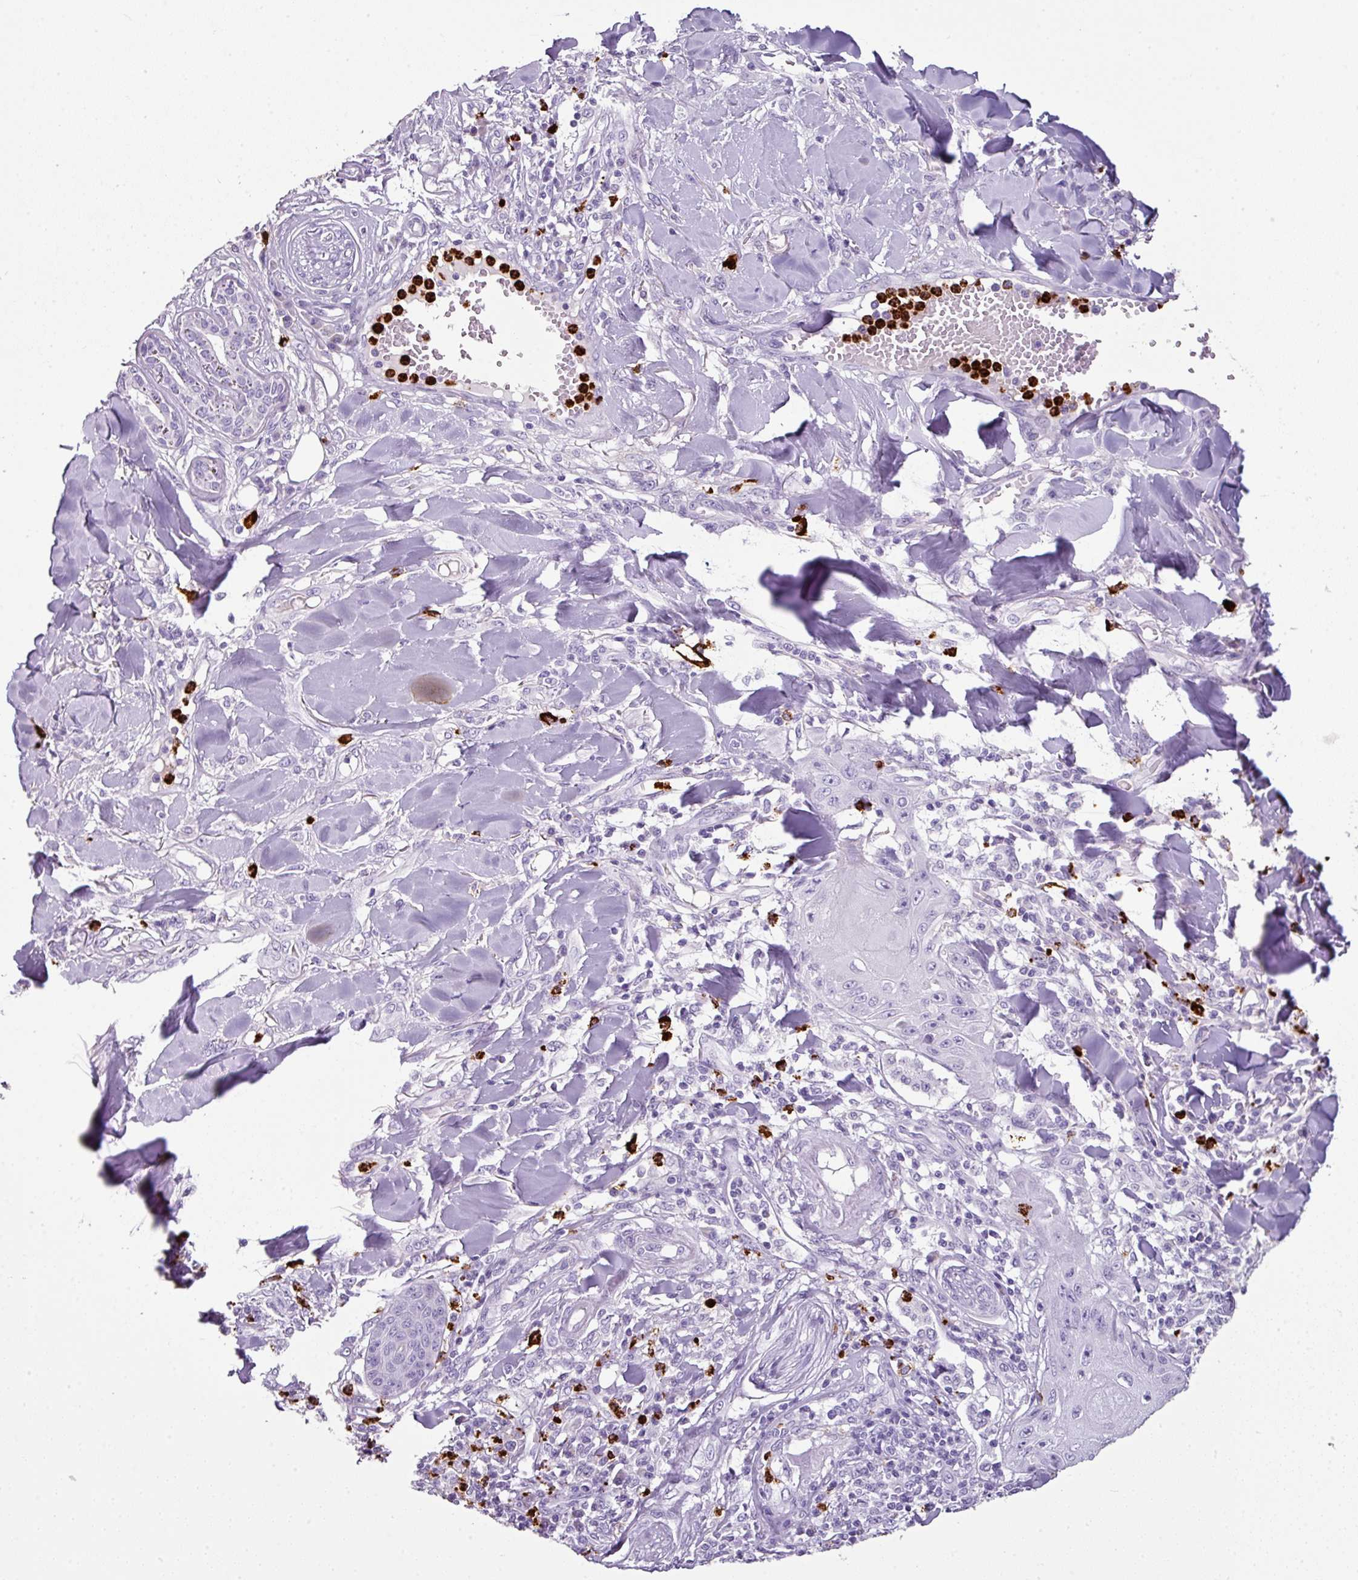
{"staining": {"intensity": "negative", "quantity": "none", "location": "none"}, "tissue": "skin cancer", "cell_type": "Tumor cells", "image_type": "cancer", "snomed": [{"axis": "morphology", "description": "Squamous cell carcinoma, NOS"}, {"axis": "topography", "description": "Skin"}], "caption": "Tumor cells are negative for brown protein staining in skin cancer (squamous cell carcinoma). Nuclei are stained in blue.", "gene": "CTSG", "patient": {"sex": "female", "age": 78}}